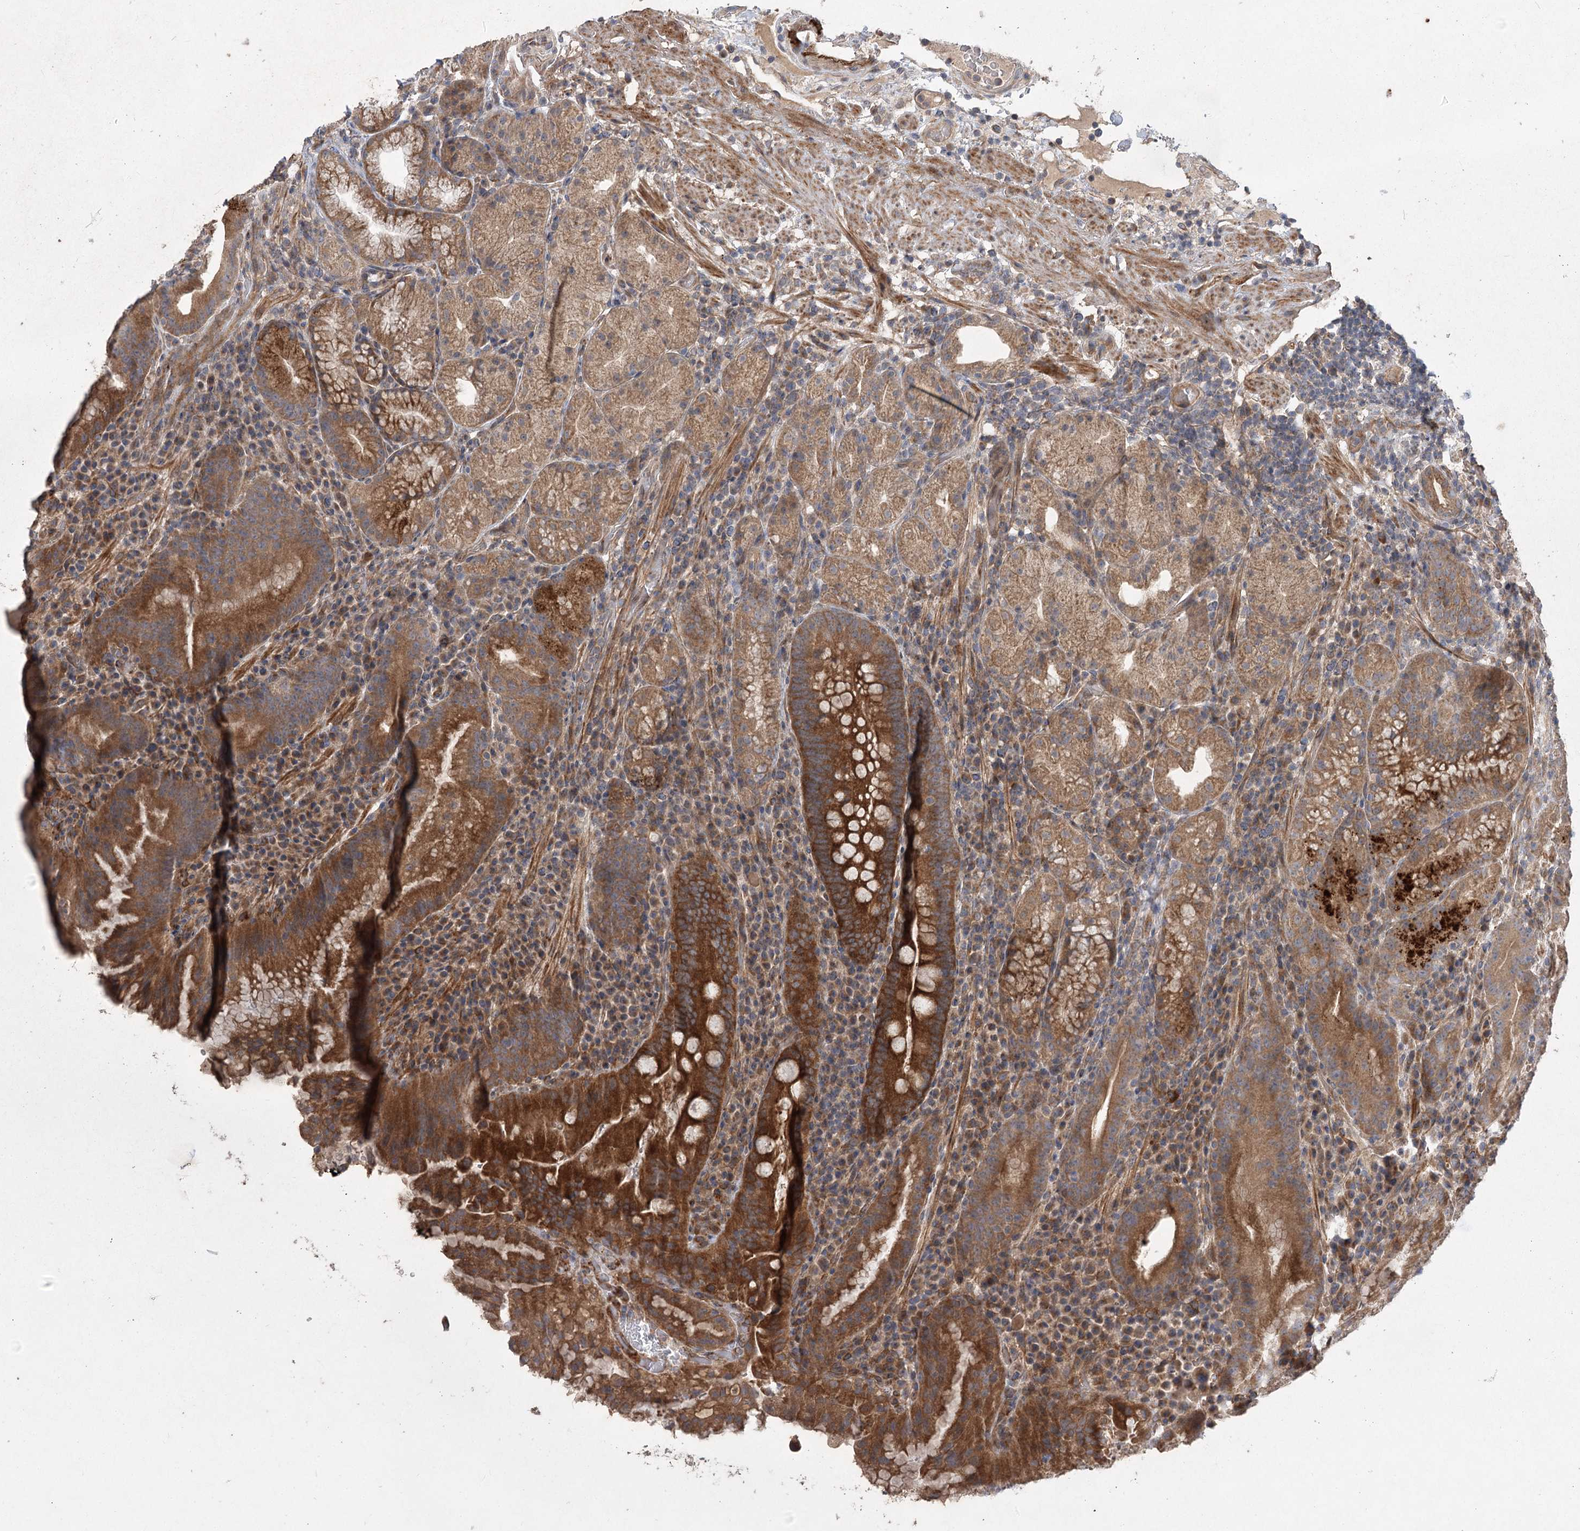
{"staining": {"intensity": "strong", "quantity": ">75%", "location": "cytoplasmic/membranous"}, "tissue": "stomach", "cell_type": "Glandular cells", "image_type": "normal", "snomed": [{"axis": "morphology", "description": "Normal tissue, NOS"}, {"axis": "morphology", "description": "Inflammation, NOS"}, {"axis": "topography", "description": "Stomach"}], "caption": "IHC of benign stomach reveals high levels of strong cytoplasmic/membranous positivity in about >75% of glandular cells. The staining was performed using DAB (3,3'-diaminobenzidine) to visualize the protein expression in brown, while the nuclei were stained in blue with hematoxylin (Magnification: 20x).", "gene": "RIN2", "patient": {"sex": "male", "age": 79}}